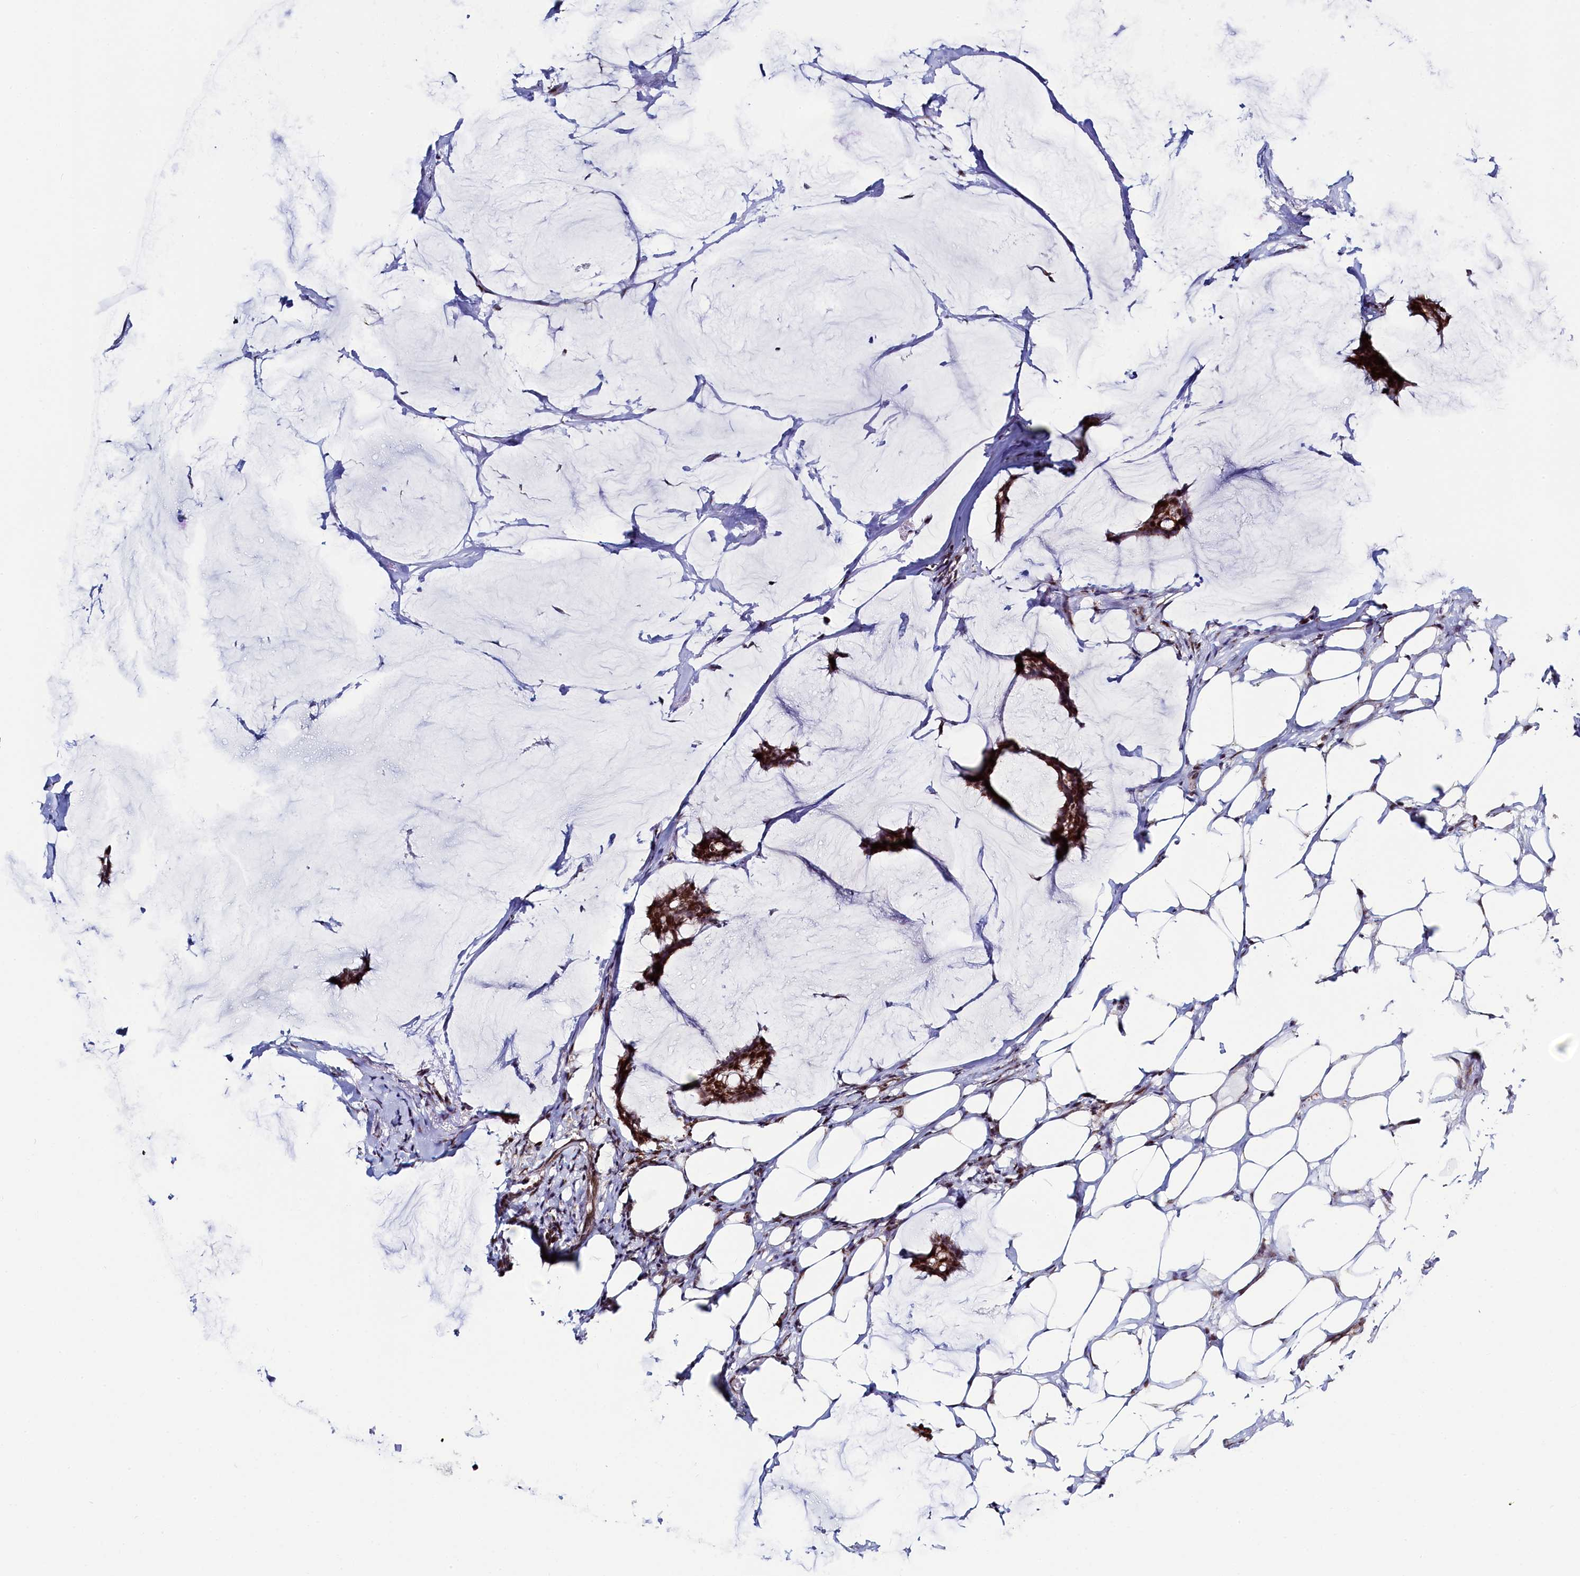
{"staining": {"intensity": "strong", "quantity": ">75%", "location": "cytoplasmic/membranous"}, "tissue": "breast cancer", "cell_type": "Tumor cells", "image_type": "cancer", "snomed": [{"axis": "morphology", "description": "Duct carcinoma"}, {"axis": "topography", "description": "Breast"}], "caption": "Approximately >75% of tumor cells in breast cancer reveal strong cytoplasmic/membranous protein expression as visualized by brown immunohistochemical staining.", "gene": "HDGFL3", "patient": {"sex": "female", "age": 93}}